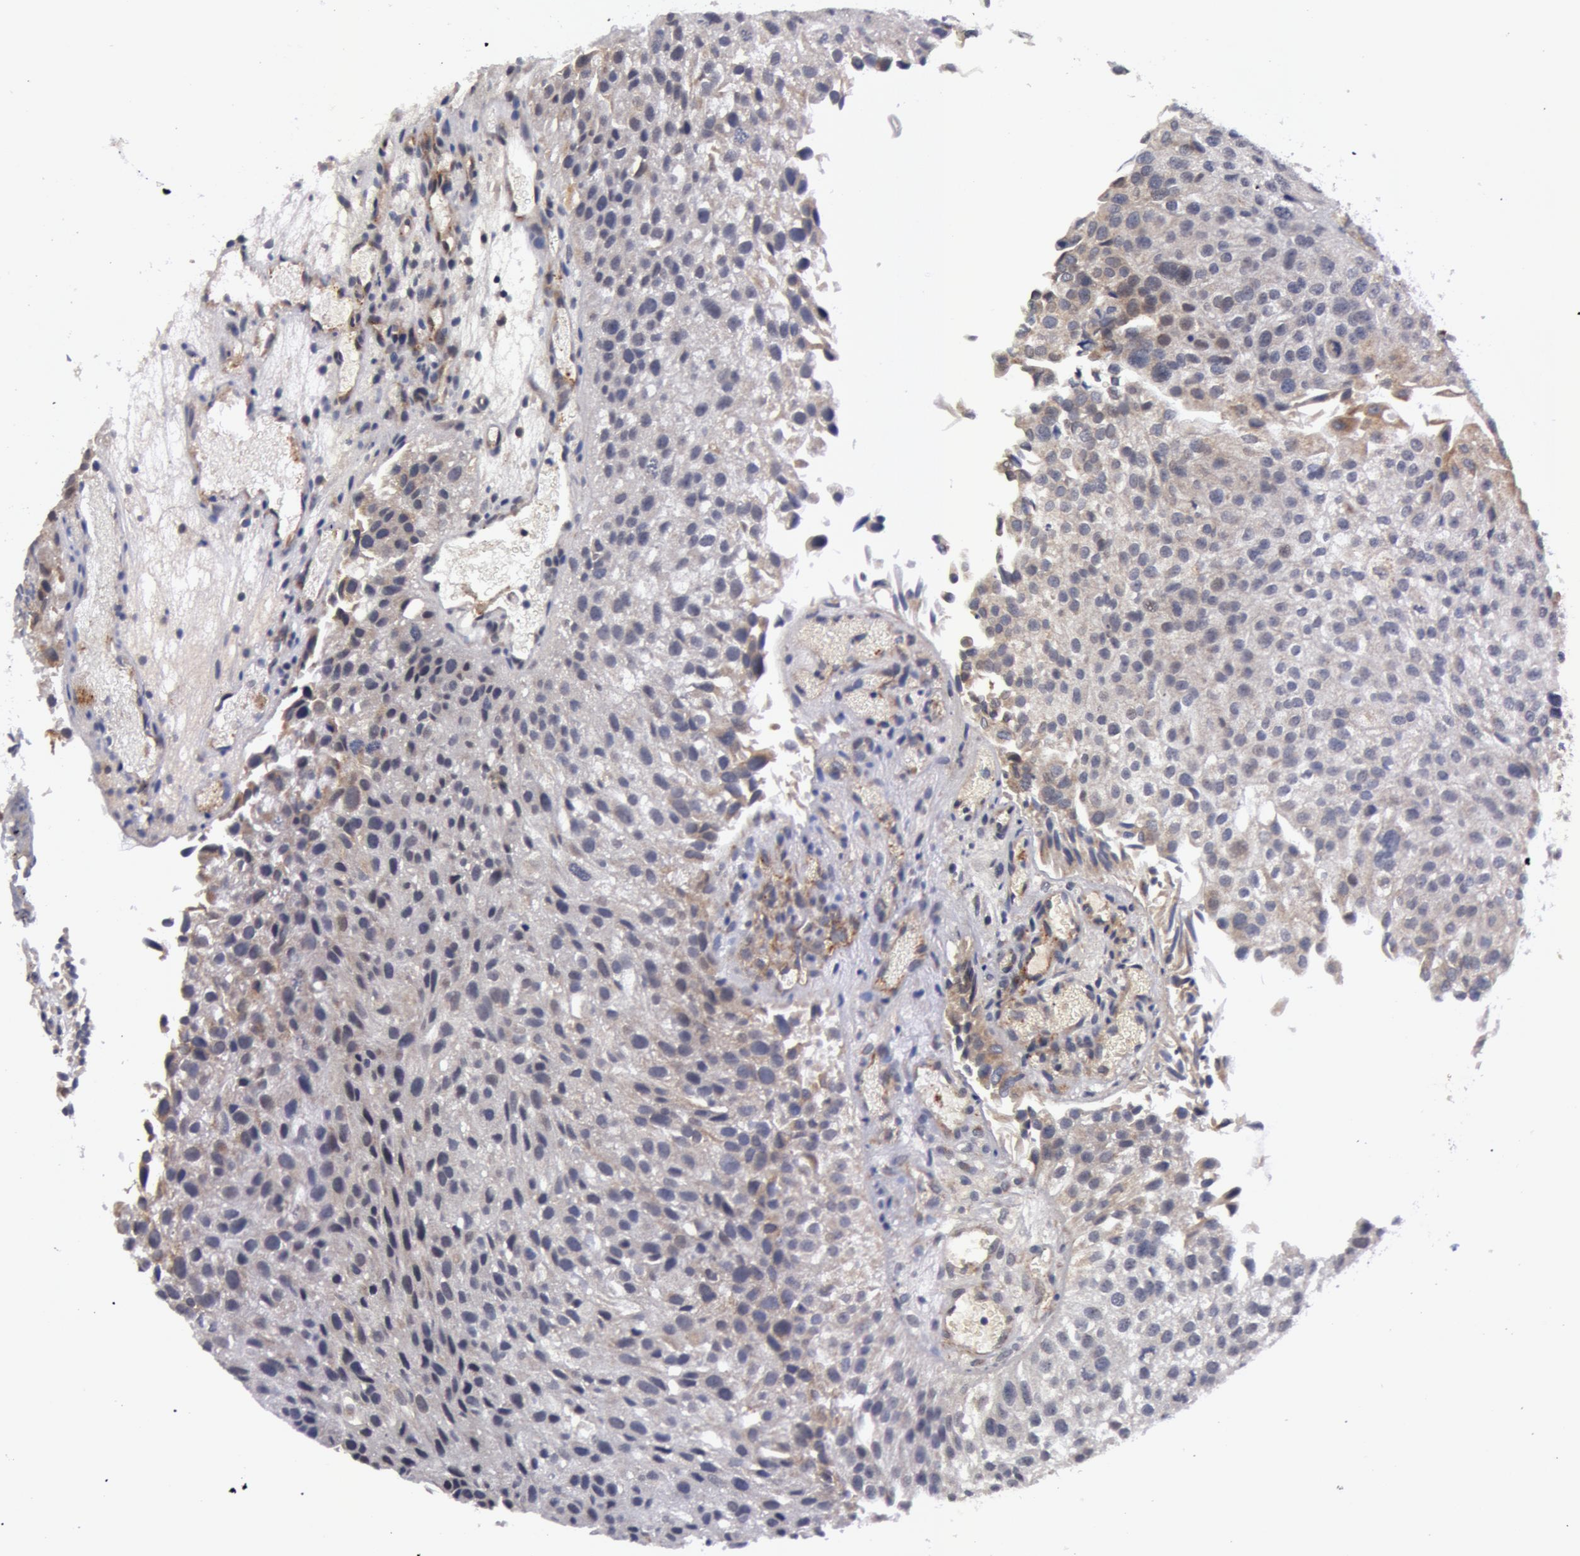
{"staining": {"intensity": "negative", "quantity": "none", "location": "none"}, "tissue": "urothelial cancer", "cell_type": "Tumor cells", "image_type": "cancer", "snomed": [{"axis": "morphology", "description": "Urothelial carcinoma, Low grade"}, {"axis": "topography", "description": "Urinary bladder"}], "caption": "Immunohistochemistry of urothelial cancer shows no staining in tumor cells.", "gene": "SYTL4", "patient": {"sex": "female", "age": 89}}